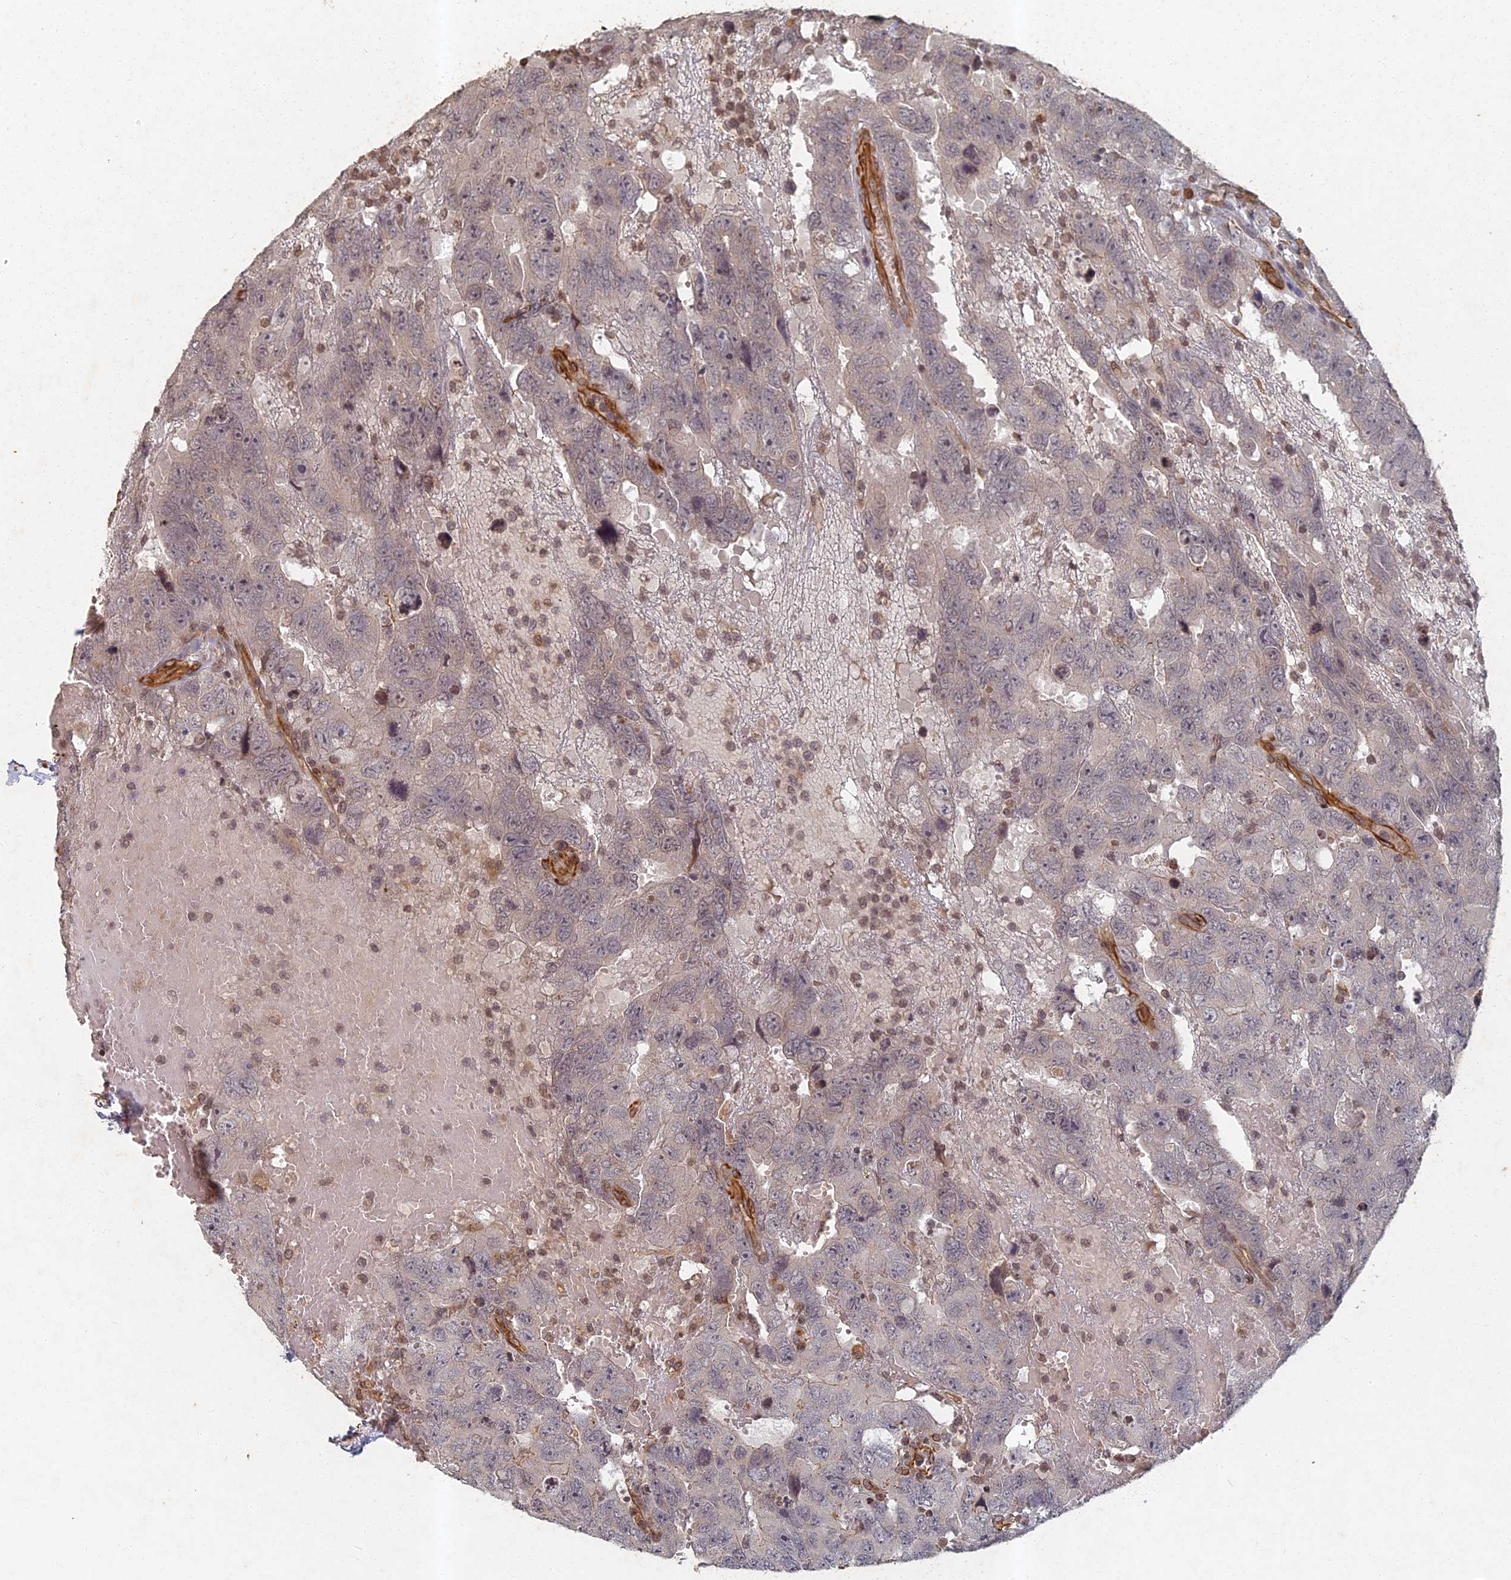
{"staining": {"intensity": "negative", "quantity": "none", "location": "none"}, "tissue": "testis cancer", "cell_type": "Tumor cells", "image_type": "cancer", "snomed": [{"axis": "morphology", "description": "Carcinoma, Embryonal, NOS"}, {"axis": "topography", "description": "Testis"}], "caption": "Tumor cells show no significant protein expression in testis embryonal carcinoma.", "gene": "ABCB10", "patient": {"sex": "male", "age": 45}}